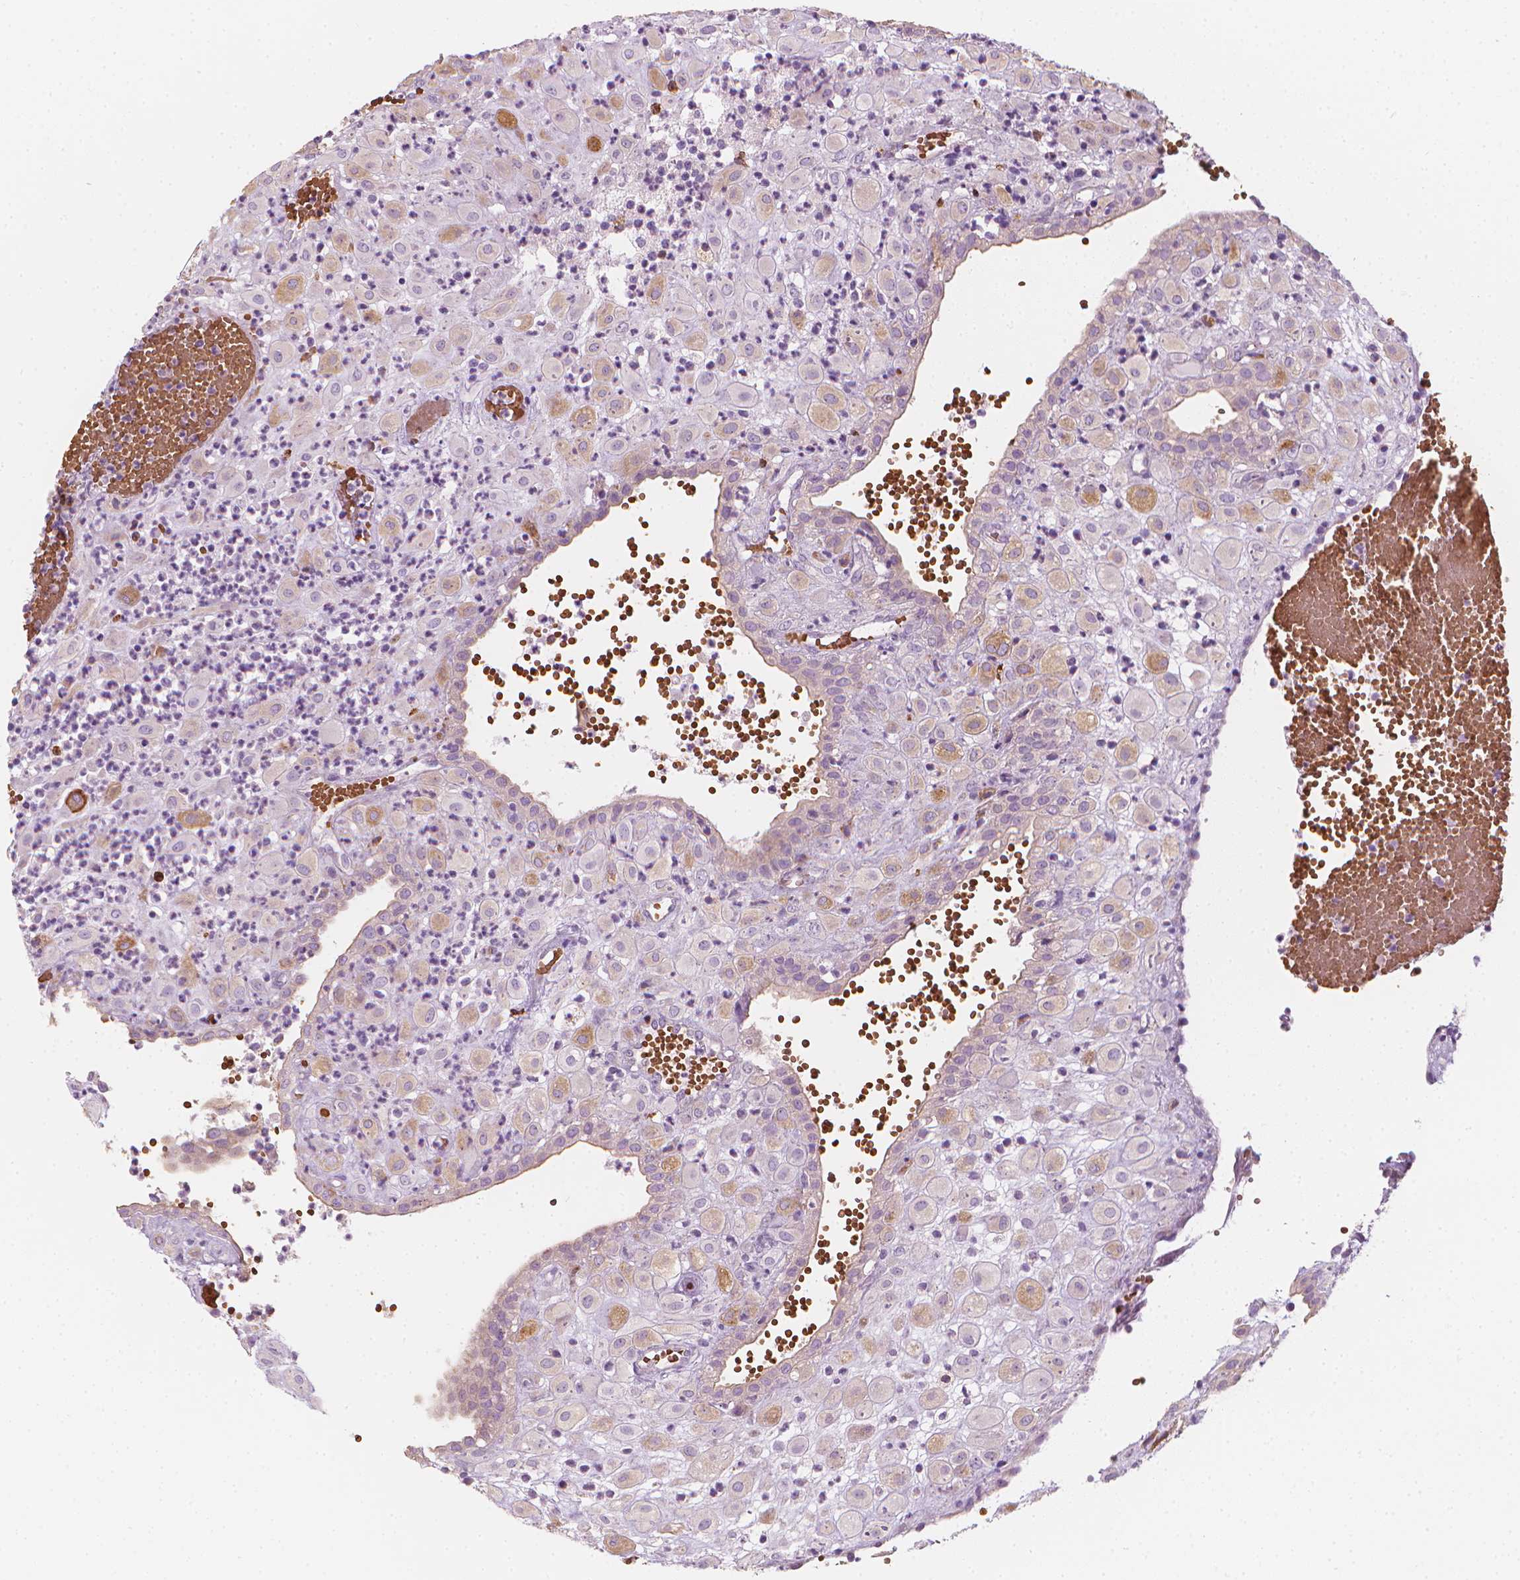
{"staining": {"intensity": "weak", "quantity": "<25%", "location": "cytoplasmic/membranous"}, "tissue": "placenta", "cell_type": "Decidual cells", "image_type": "normal", "snomed": [{"axis": "morphology", "description": "Normal tissue, NOS"}, {"axis": "topography", "description": "Placenta"}], "caption": "IHC photomicrograph of benign placenta stained for a protein (brown), which exhibits no staining in decidual cells.", "gene": "CES1", "patient": {"sex": "female", "age": 24}}